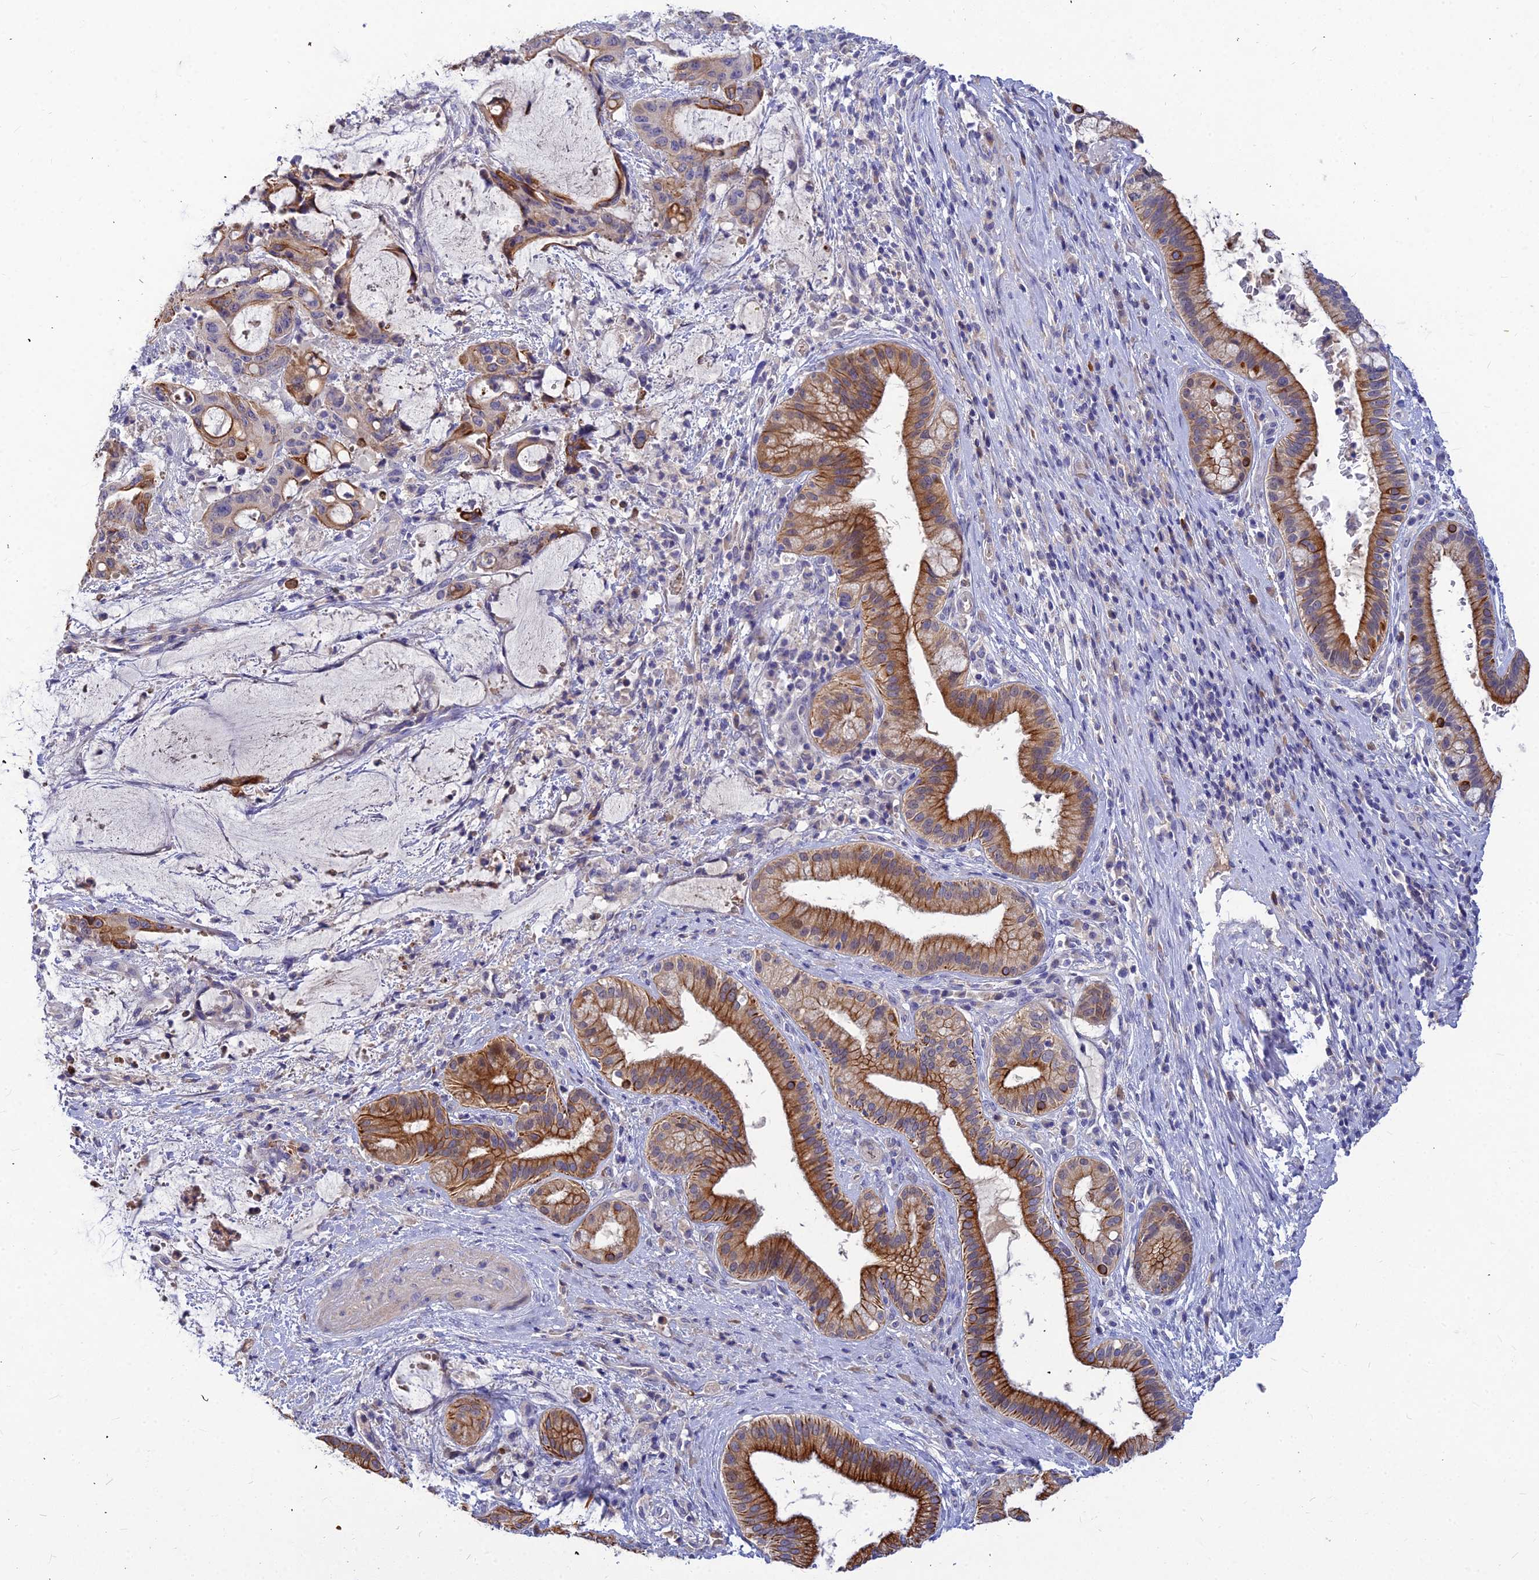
{"staining": {"intensity": "strong", "quantity": "25%-75%", "location": "cytoplasmic/membranous"}, "tissue": "liver cancer", "cell_type": "Tumor cells", "image_type": "cancer", "snomed": [{"axis": "morphology", "description": "Normal tissue, NOS"}, {"axis": "morphology", "description": "Cholangiocarcinoma"}, {"axis": "topography", "description": "Liver"}, {"axis": "topography", "description": "Peripheral nerve tissue"}], "caption": "Immunohistochemical staining of human liver cancer (cholangiocarcinoma) shows high levels of strong cytoplasmic/membranous protein staining in approximately 25%-75% of tumor cells. The staining was performed using DAB, with brown indicating positive protein expression. Nuclei are stained blue with hematoxylin.", "gene": "DMRTA1", "patient": {"sex": "female", "age": 73}}